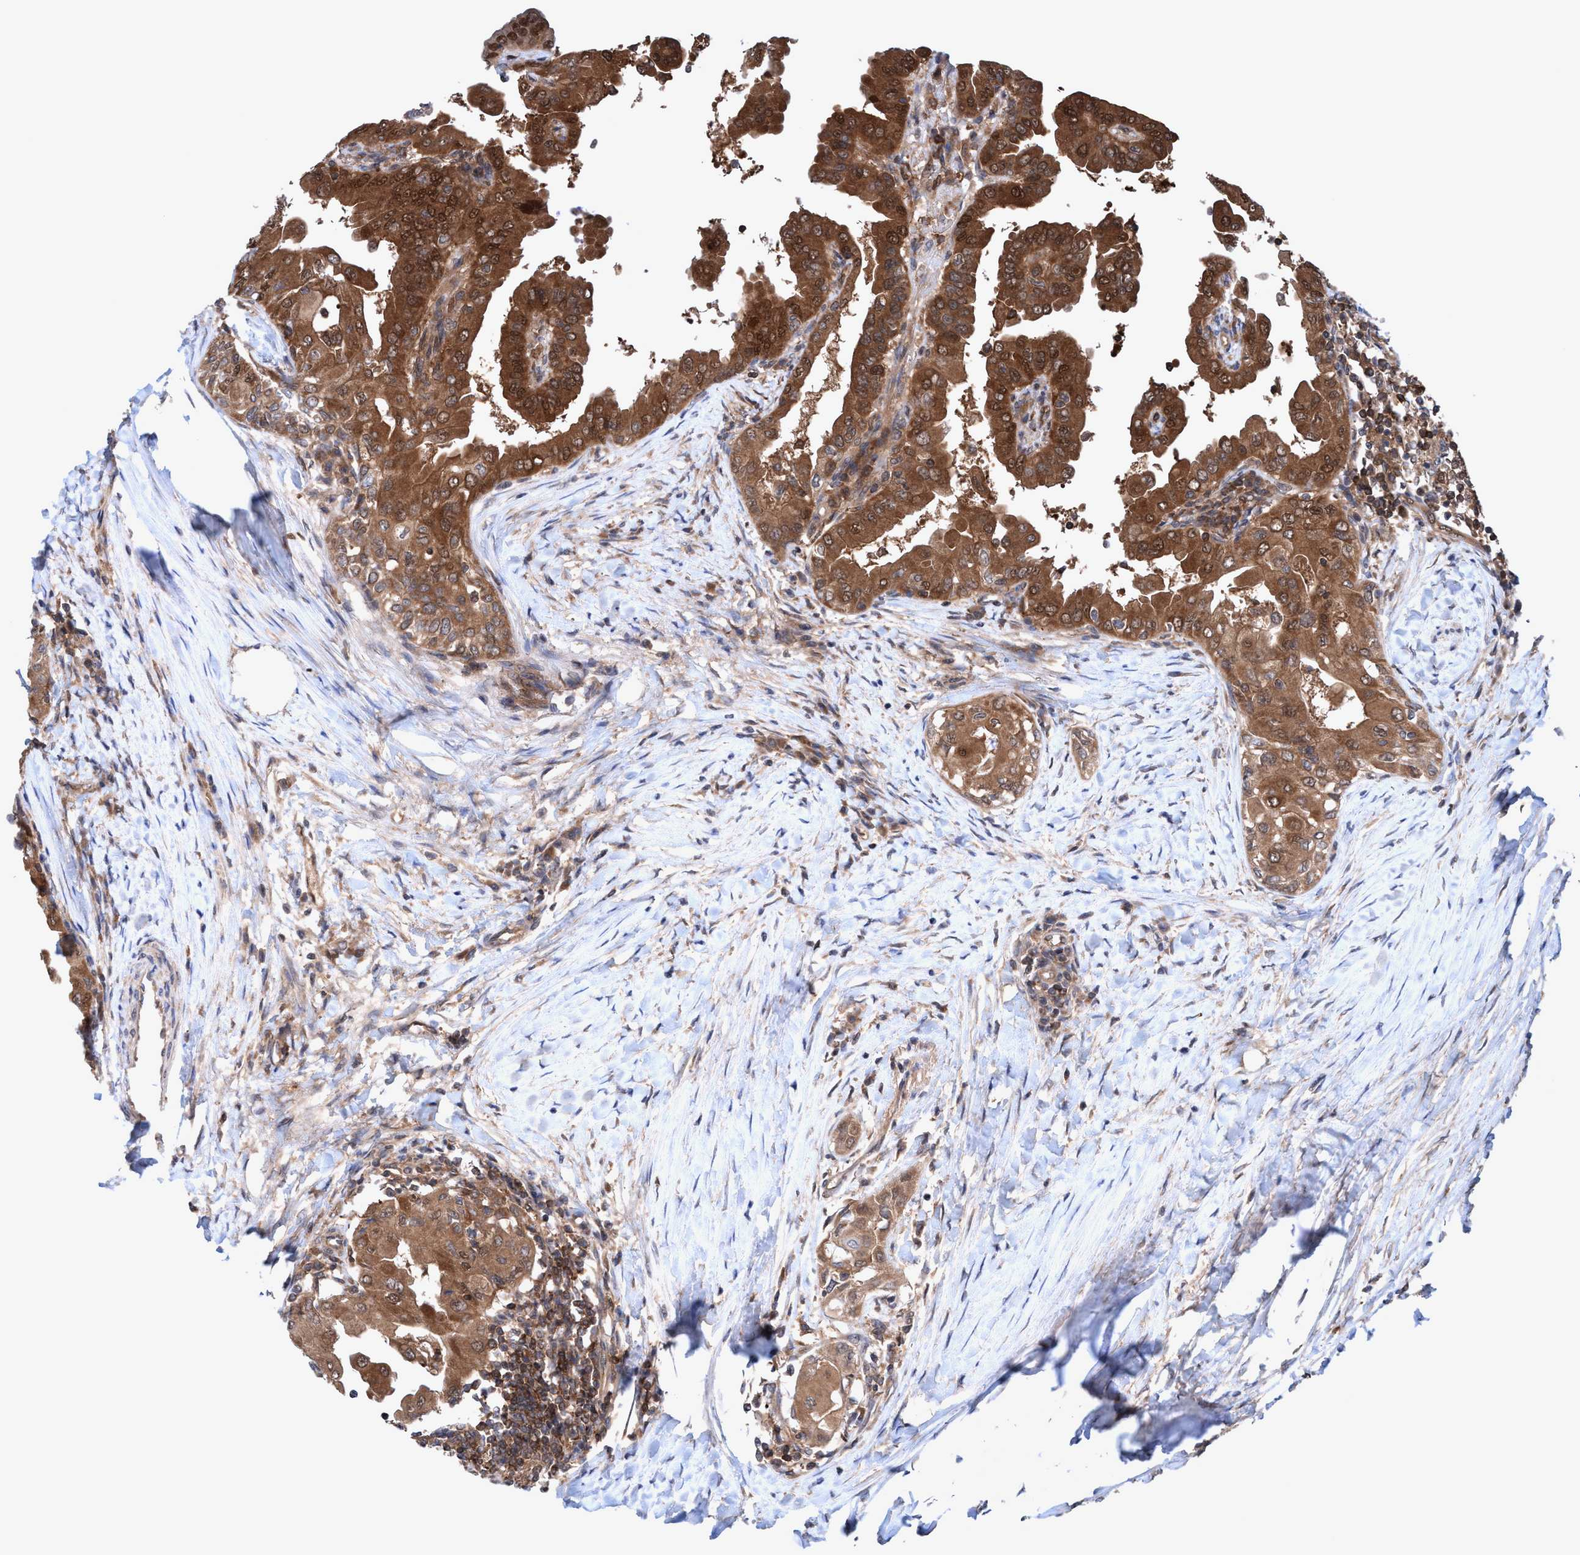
{"staining": {"intensity": "strong", "quantity": ">75%", "location": "cytoplasmic/membranous,nuclear"}, "tissue": "thyroid cancer", "cell_type": "Tumor cells", "image_type": "cancer", "snomed": [{"axis": "morphology", "description": "Papillary adenocarcinoma, NOS"}, {"axis": "topography", "description": "Thyroid gland"}], "caption": "Immunohistochemical staining of human thyroid papillary adenocarcinoma shows high levels of strong cytoplasmic/membranous and nuclear expression in approximately >75% of tumor cells.", "gene": "GLOD4", "patient": {"sex": "male", "age": 33}}